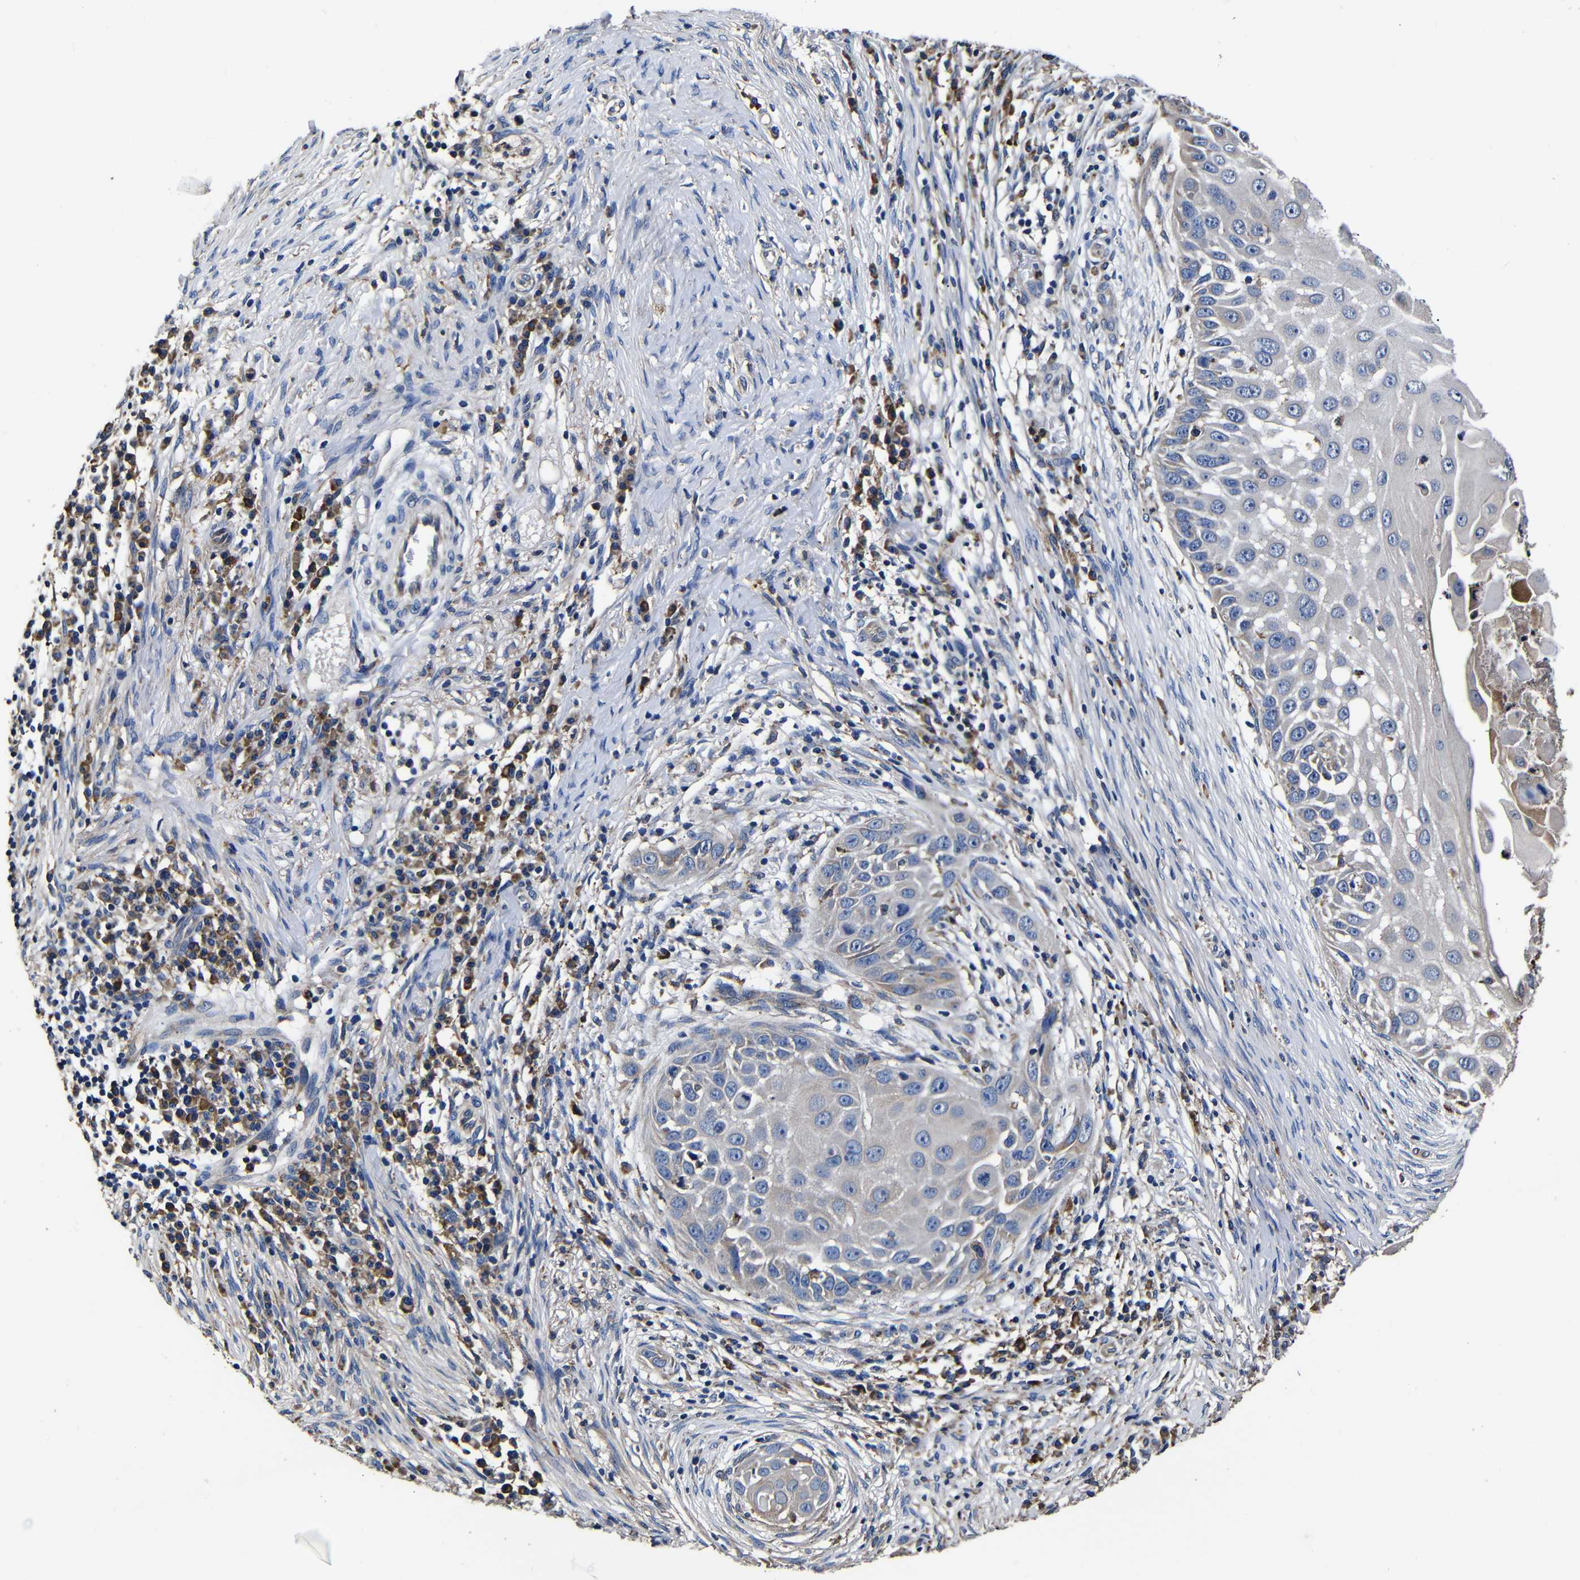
{"staining": {"intensity": "negative", "quantity": "none", "location": "none"}, "tissue": "skin cancer", "cell_type": "Tumor cells", "image_type": "cancer", "snomed": [{"axis": "morphology", "description": "Squamous cell carcinoma, NOS"}, {"axis": "topography", "description": "Skin"}], "caption": "Skin squamous cell carcinoma stained for a protein using immunohistochemistry (IHC) shows no staining tumor cells.", "gene": "SCN9A", "patient": {"sex": "female", "age": 44}}